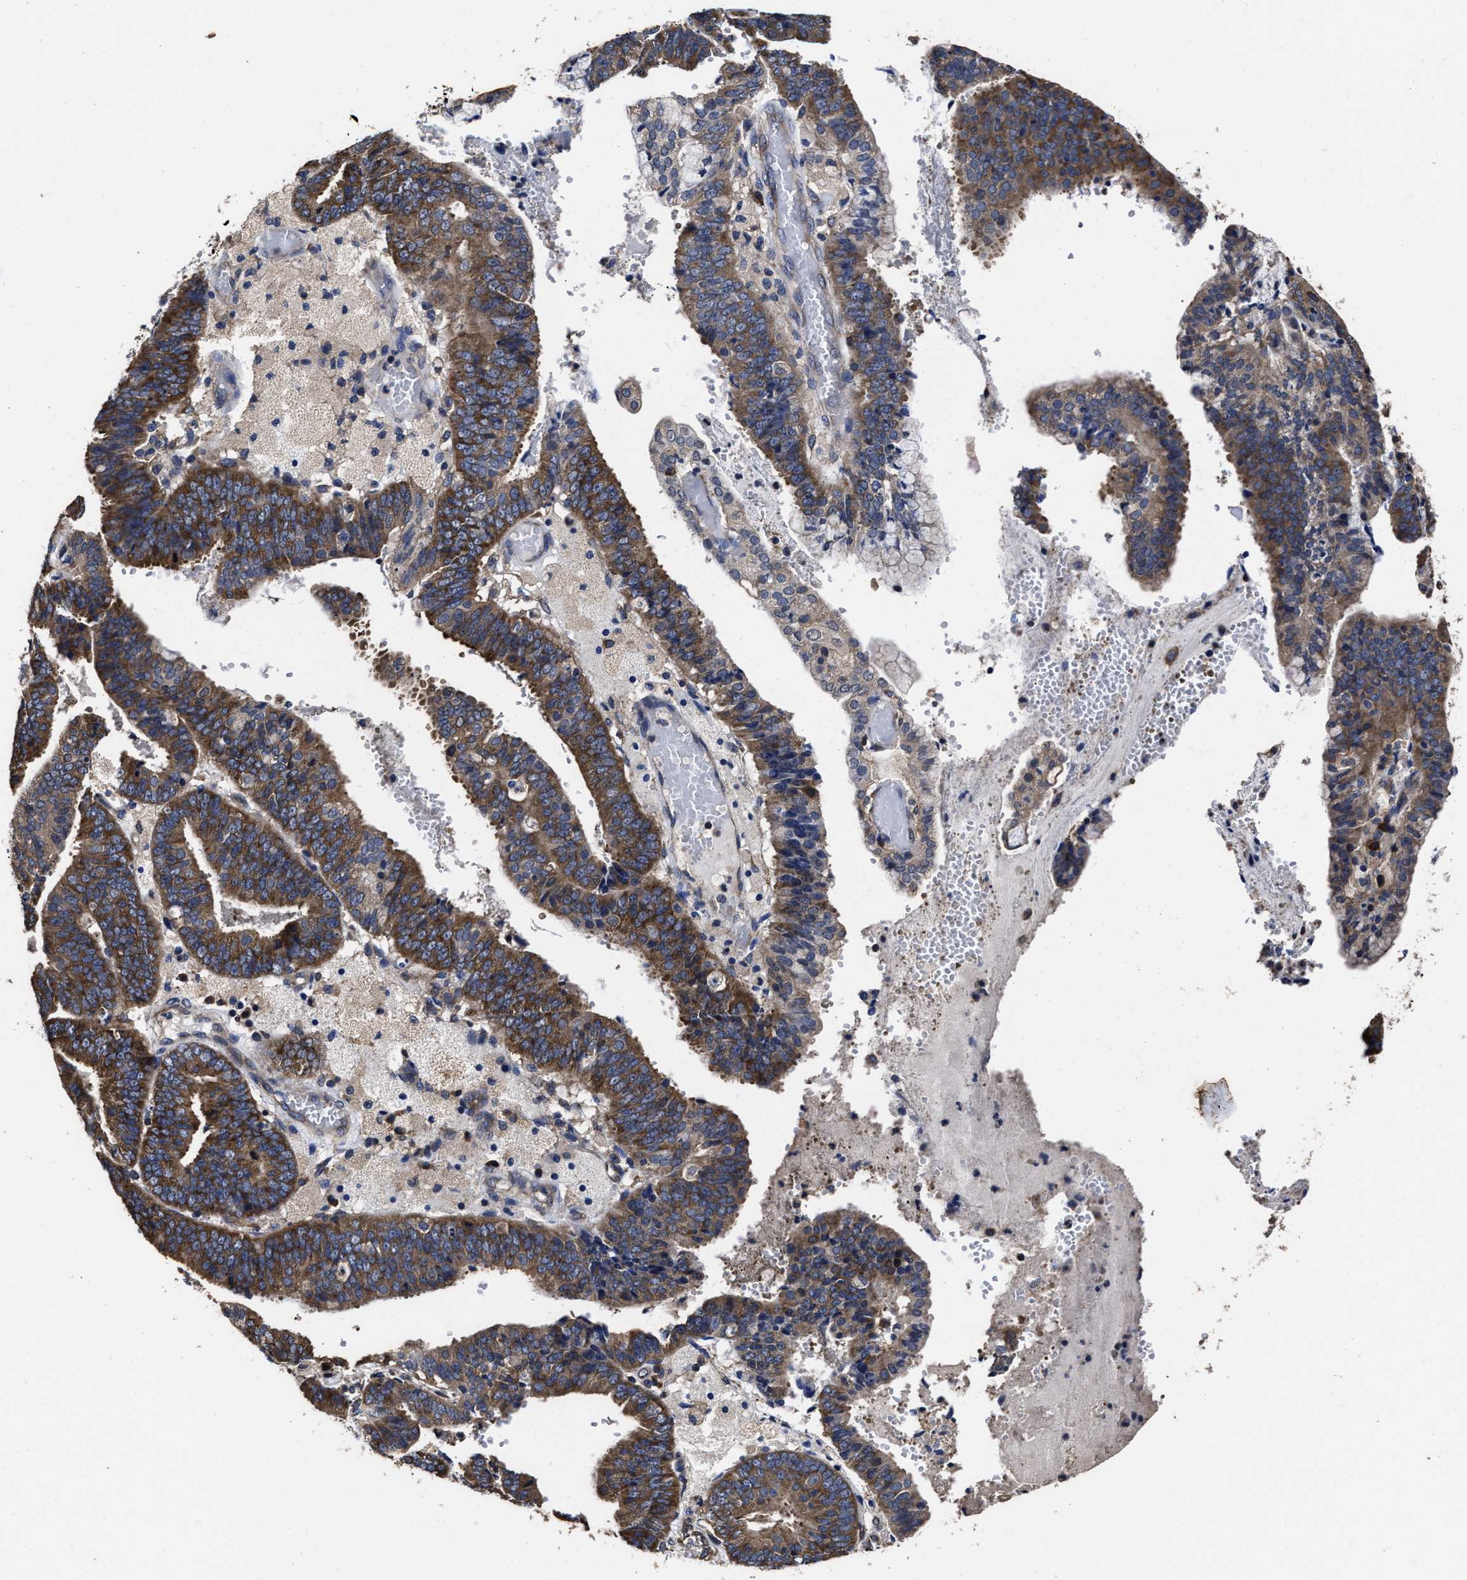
{"staining": {"intensity": "strong", "quantity": ">75%", "location": "cytoplasmic/membranous"}, "tissue": "endometrial cancer", "cell_type": "Tumor cells", "image_type": "cancer", "snomed": [{"axis": "morphology", "description": "Adenocarcinoma, NOS"}, {"axis": "topography", "description": "Endometrium"}], "caption": "High-power microscopy captured an immunohistochemistry histopathology image of endometrial adenocarcinoma, revealing strong cytoplasmic/membranous expression in about >75% of tumor cells. The staining was performed using DAB (3,3'-diaminobenzidine), with brown indicating positive protein expression. Nuclei are stained blue with hematoxylin.", "gene": "AVEN", "patient": {"sex": "female", "age": 63}}